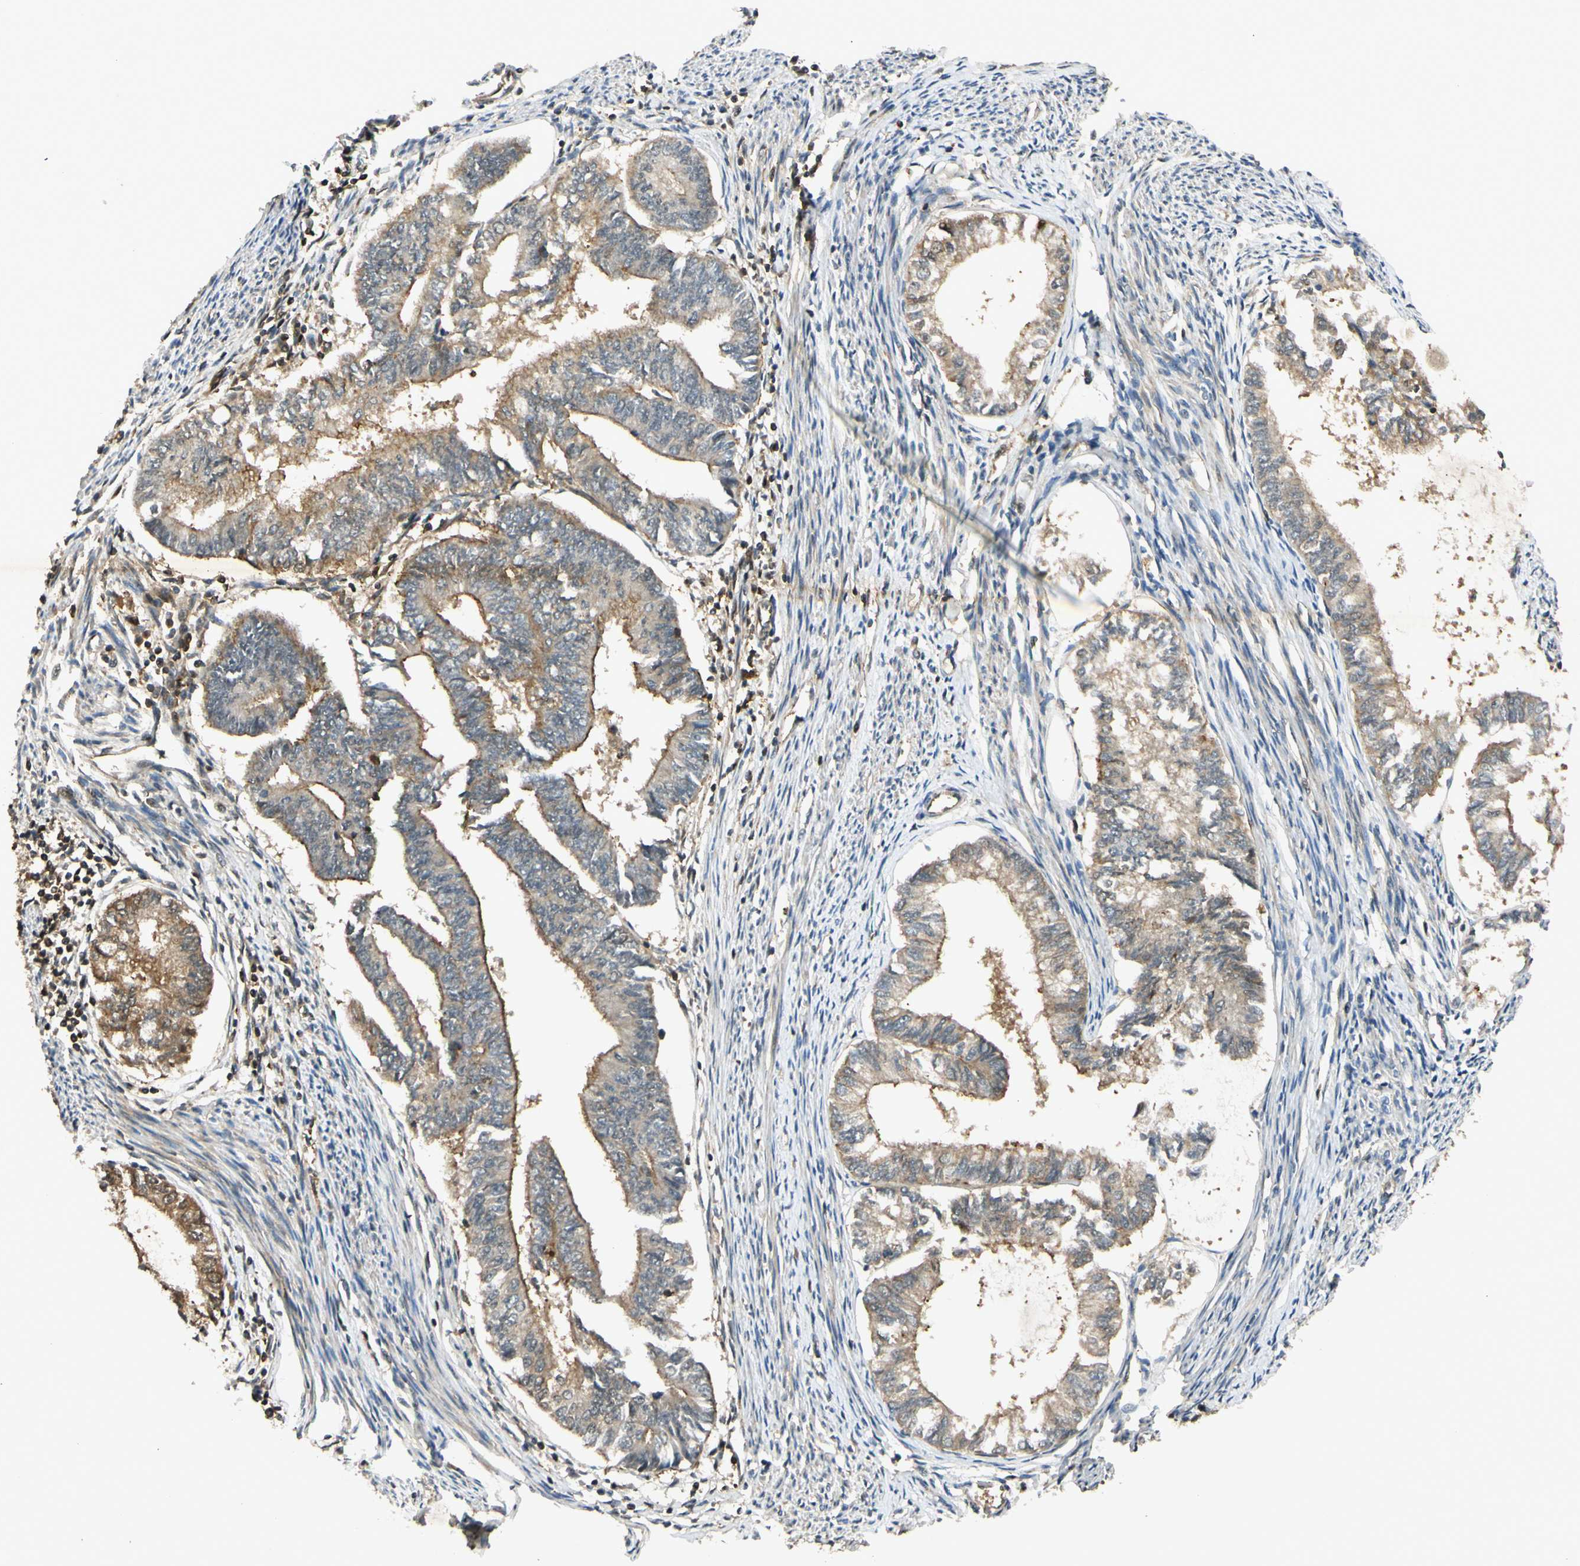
{"staining": {"intensity": "weak", "quantity": ">75%", "location": "cytoplasmic/membranous"}, "tissue": "endometrial cancer", "cell_type": "Tumor cells", "image_type": "cancer", "snomed": [{"axis": "morphology", "description": "Adenocarcinoma, NOS"}, {"axis": "topography", "description": "Endometrium"}], "caption": "This is a micrograph of immunohistochemistry (IHC) staining of endometrial cancer, which shows weak positivity in the cytoplasmic/membranous of tumor cells.", "gene": "EPHA8", "patient": {"sex": "female", "age": 86}}